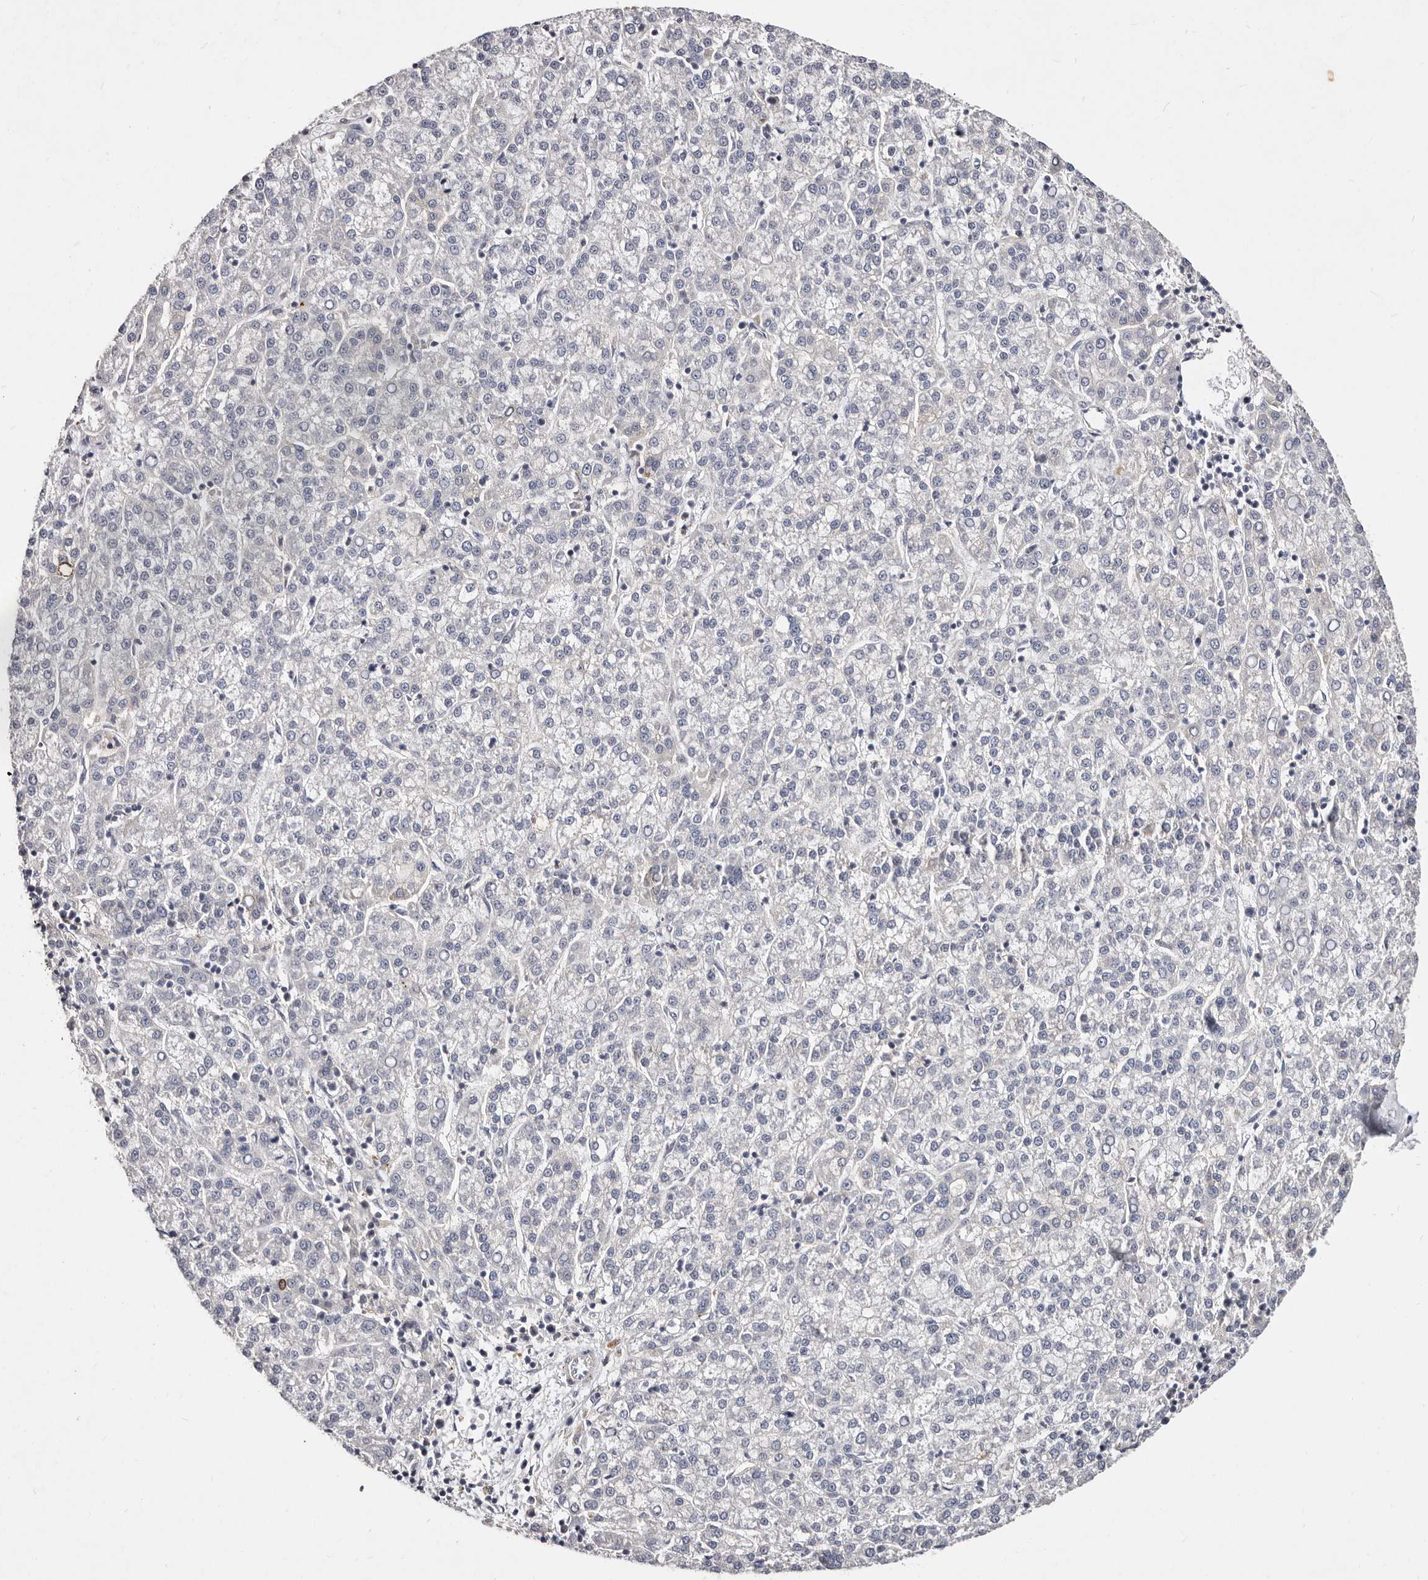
{"staining": {"intensity": "negative", "quantity": "none", "location": "none"}, "tissue": "liver cancer", "cell_type": "Tumor cells", "image_type": "cancer", "snomed": [{"axis": "morphology", "description": "Carcinoma, Hepatocellular, NOS"}, {"axis": "topography", "description": "Liver"}], "caption": "Protein analysis of liver hepatocellular carcinoma reveals no significant expression in tumor cells. (Stains: DAB immunohistochemistry (IHC) with hematoxylin counter stain, Microscopy: brightfield microscopy at high magnification).", "gene": "MRPS33", "patient": {"sex": "female", "age": 58}}